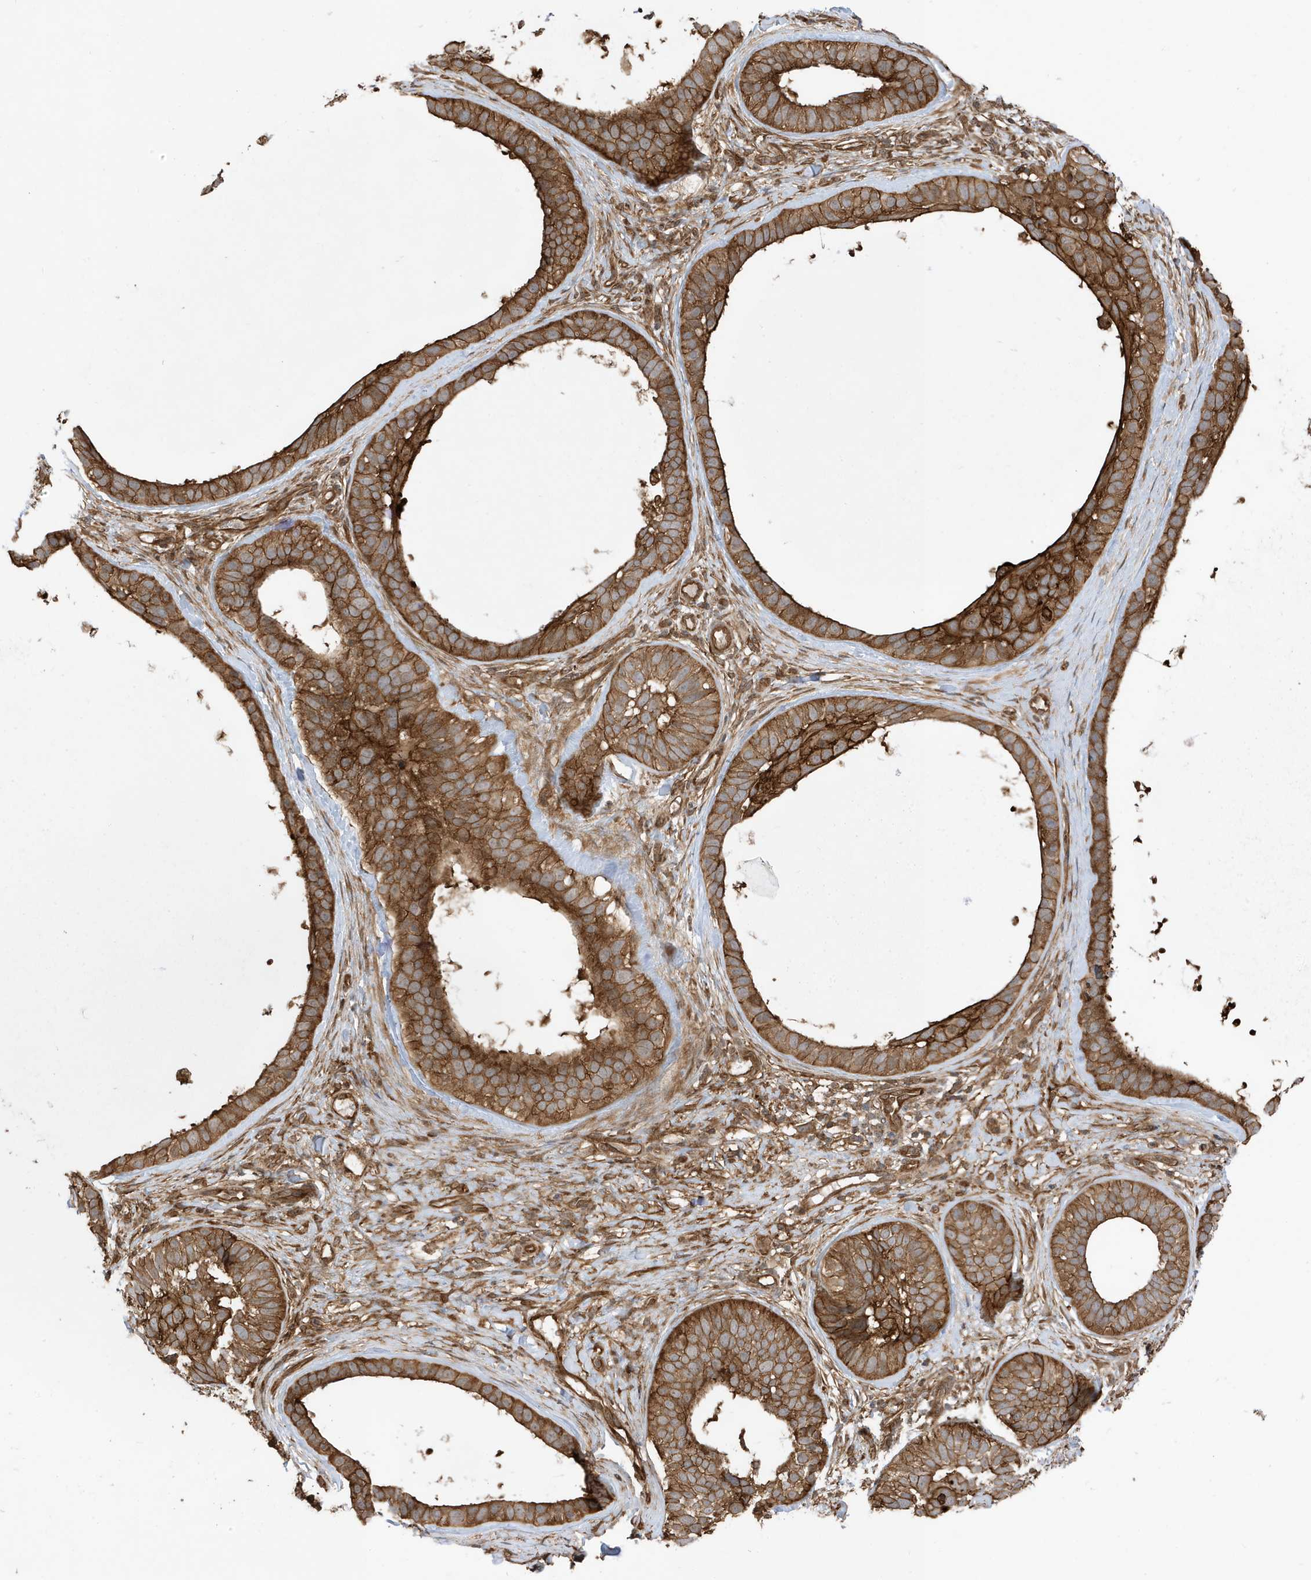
{"staining": {"intensity": "strong", "quantity": ">75%", "location": "cytoplasmic/membranous"}, "tissue": "skin cancer", "cell_type": "Tumor cells", "image_type": "cancer", "snomed": [{"axis": "morphology", "description": "Basal cell carcinoma"}, {"axis": "topography", "description": "Skin"}], "caption": "The photomicrograph exhibits immunohistochemical staining of skin basal cell carcinoma. There is strong cytoplasmic/membranous expression is seen in approximately >75% of tumor cells. Nuclei are stained in blue.", "gene": "CDC42EP3", "patient": {"sex": "male", "age": 62}}